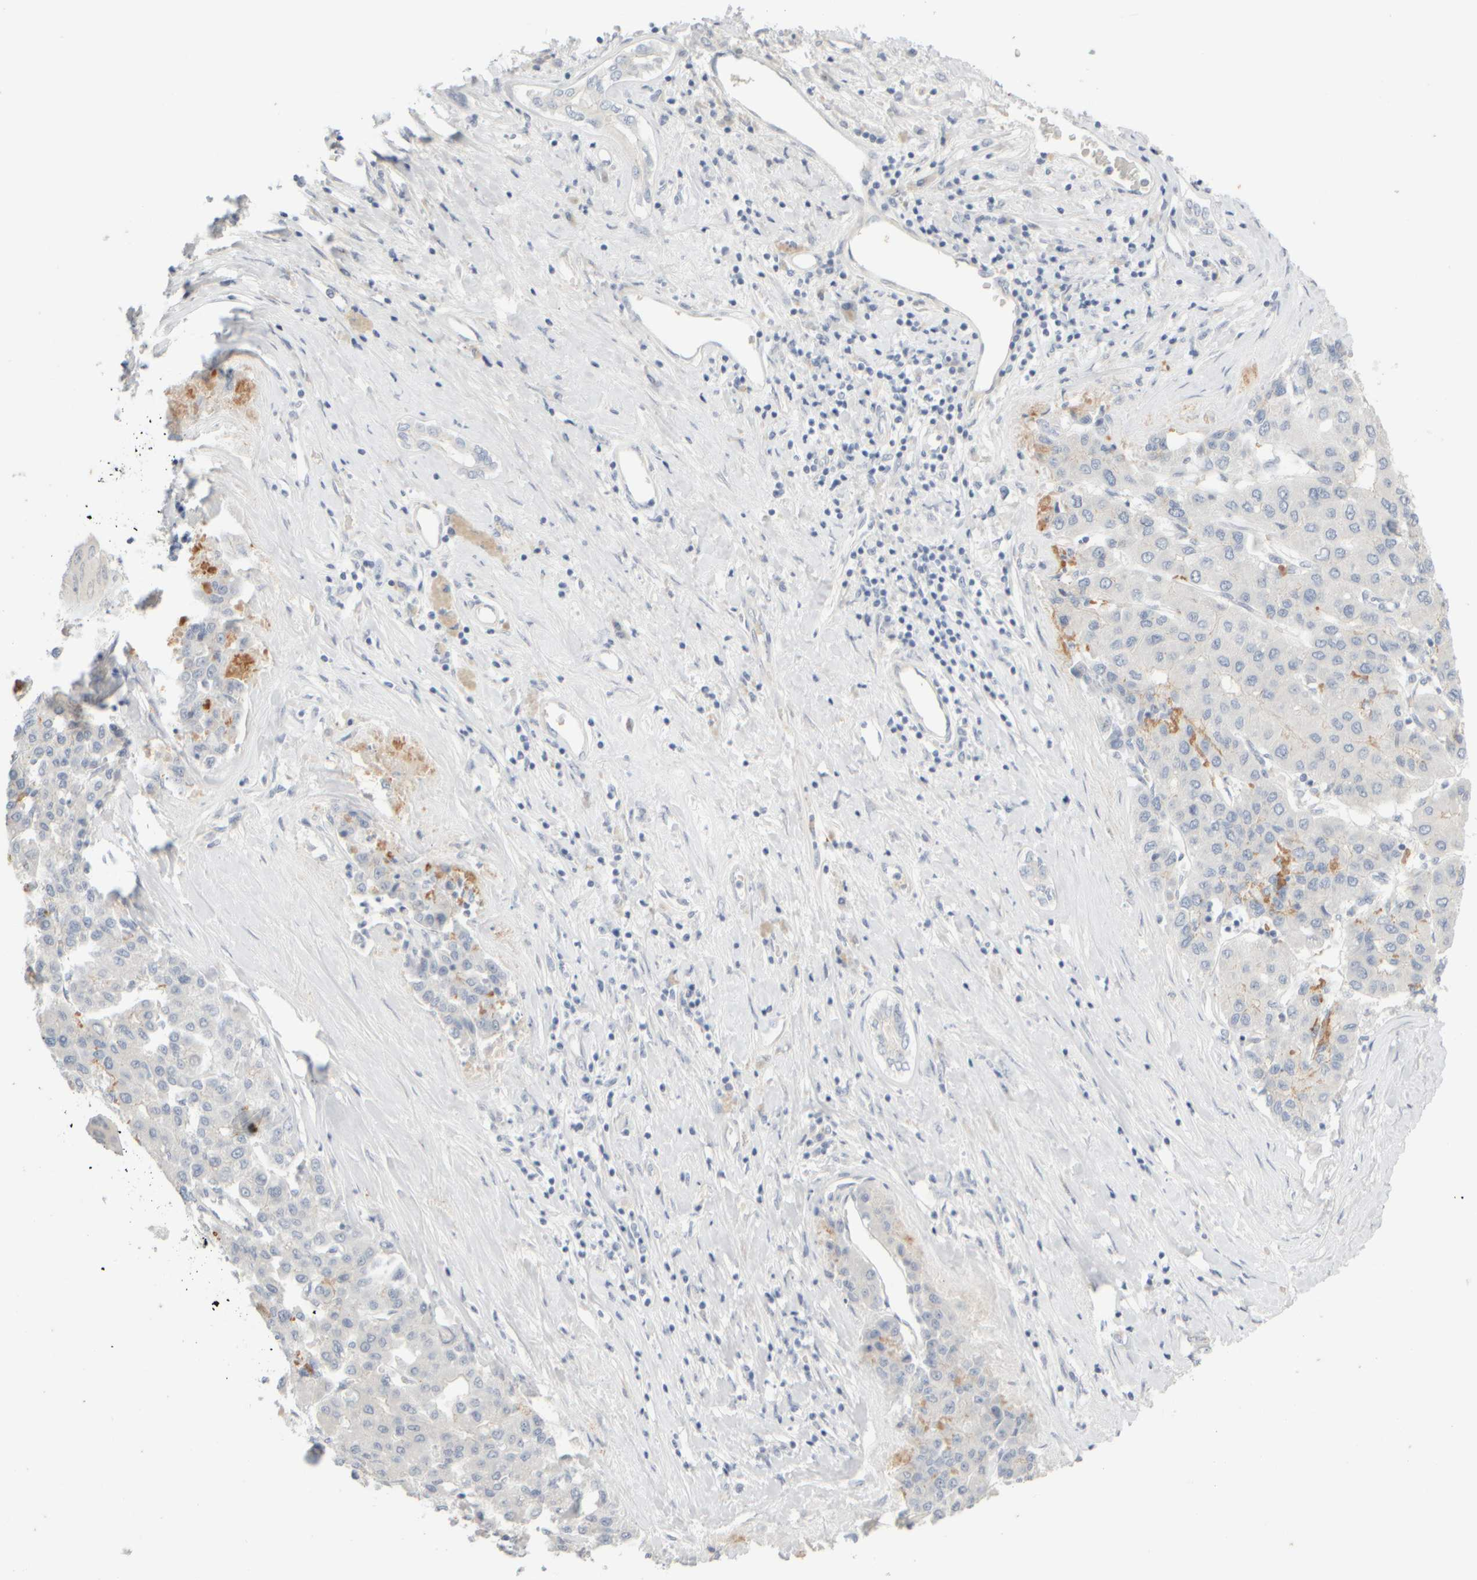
{"staining": {"intensity": "negative", "quantity": "none", "location": "none"}, "tissue": "liver cancer", "cell_type": "Tumor cells", "image_type": "cancer", "snomed": [{"axis": "morphology", "description": "Carcinoma, Hepatocellular, NOS"}, {"axis": "topography", "description": "Liver"}], "caption": "Image shows no protein positivity in tumor cells of liver cancer tissue. (DAB IHC visualized using brightfield microscopy, high magnification).", "gene": "GOPC", "patient": {"sex": "male", "age": 65}}